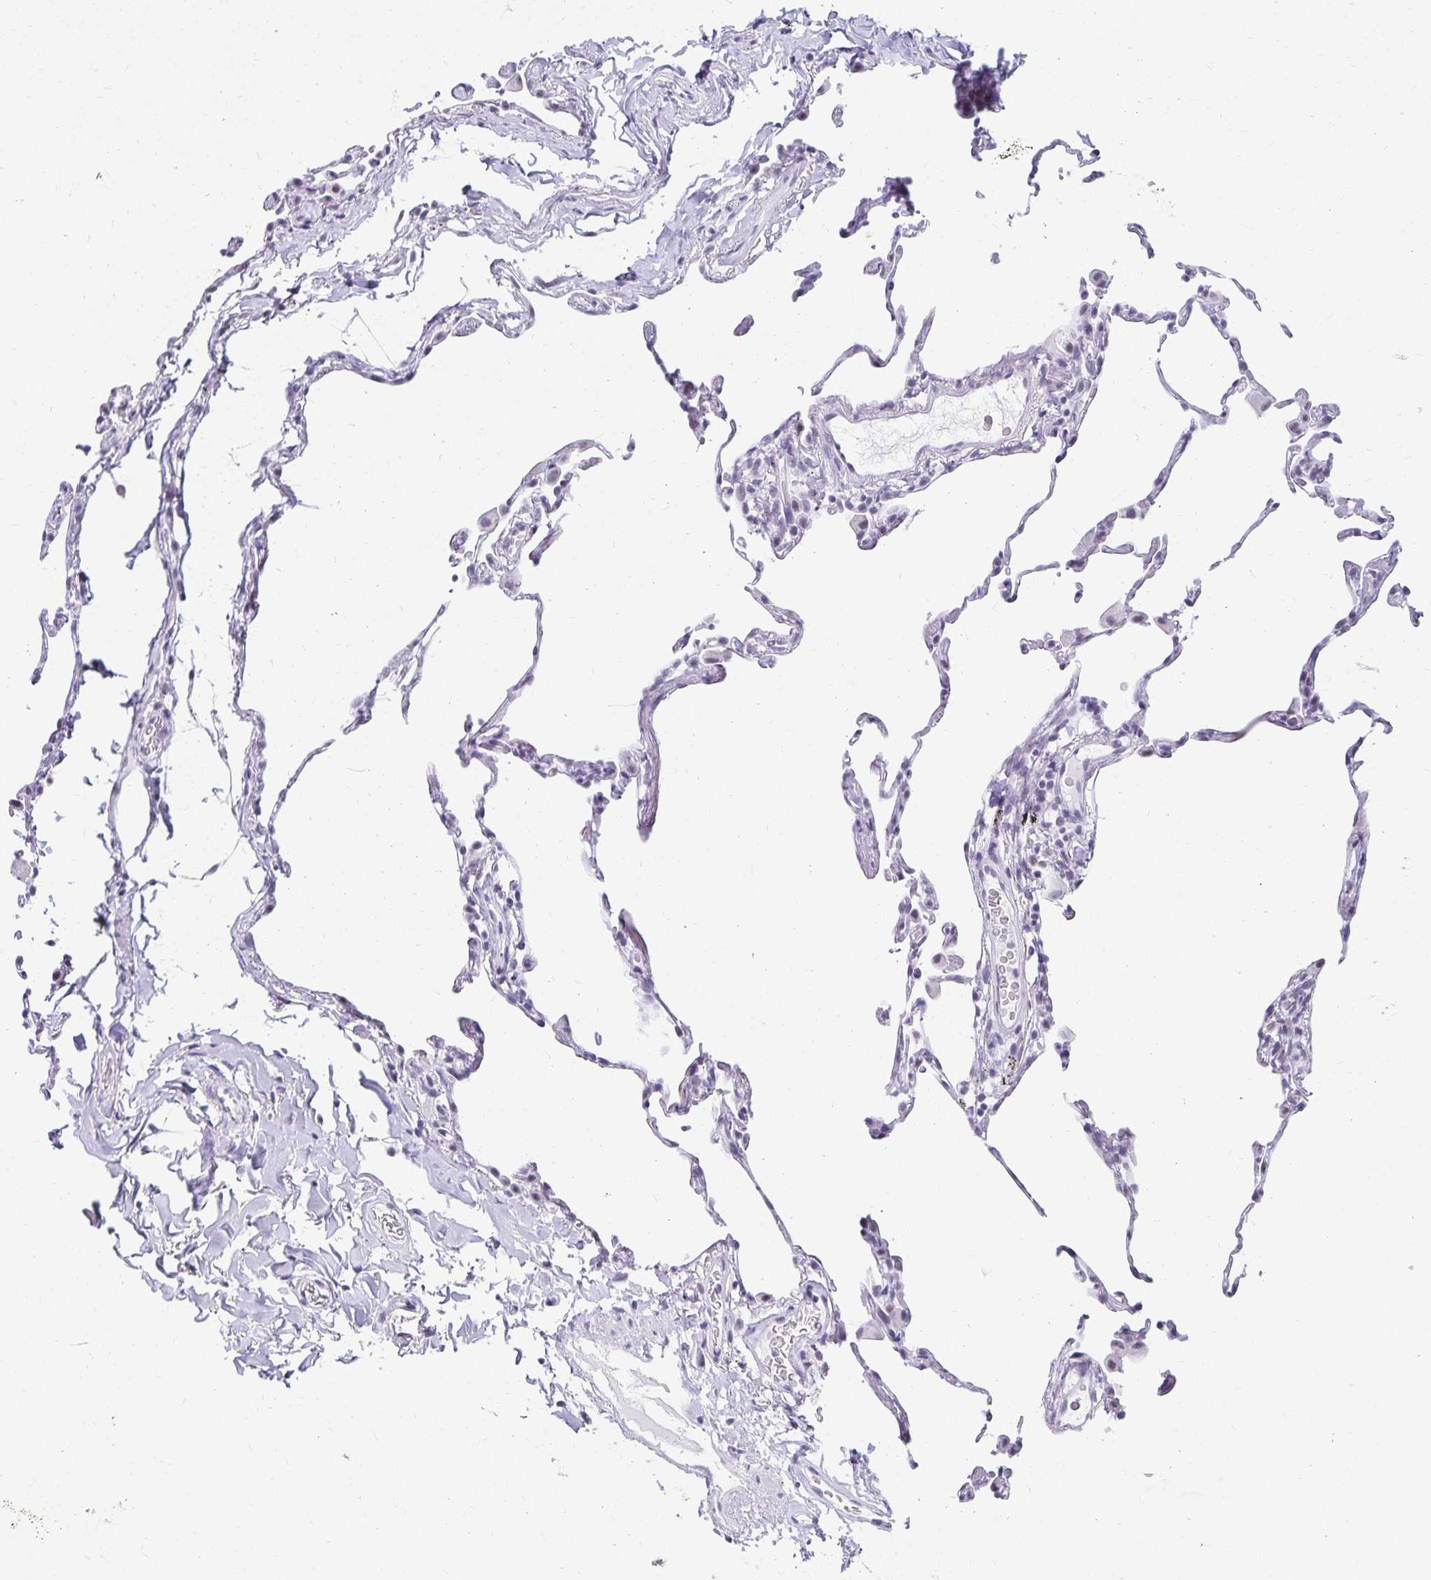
{"staining": {"intensity": "negative", "quantity": "none", "location": "none"}, "tissue": "lung", "cell_type": "Alveolar cells", "image_type": "normal", "snomed": [{"axis": "morphology", "description": "Normal tissue, NOS"}, {"axis": "topography", "description": "Lung"}], "caption": "High power microscopy histopathology image of an immunohistochemistry (IHC) histopathology image of benign lung, revealing no significant staining in alveolar cells.", "gene": "C20orf85", "patient": {"sex": "female", "age": 57}}